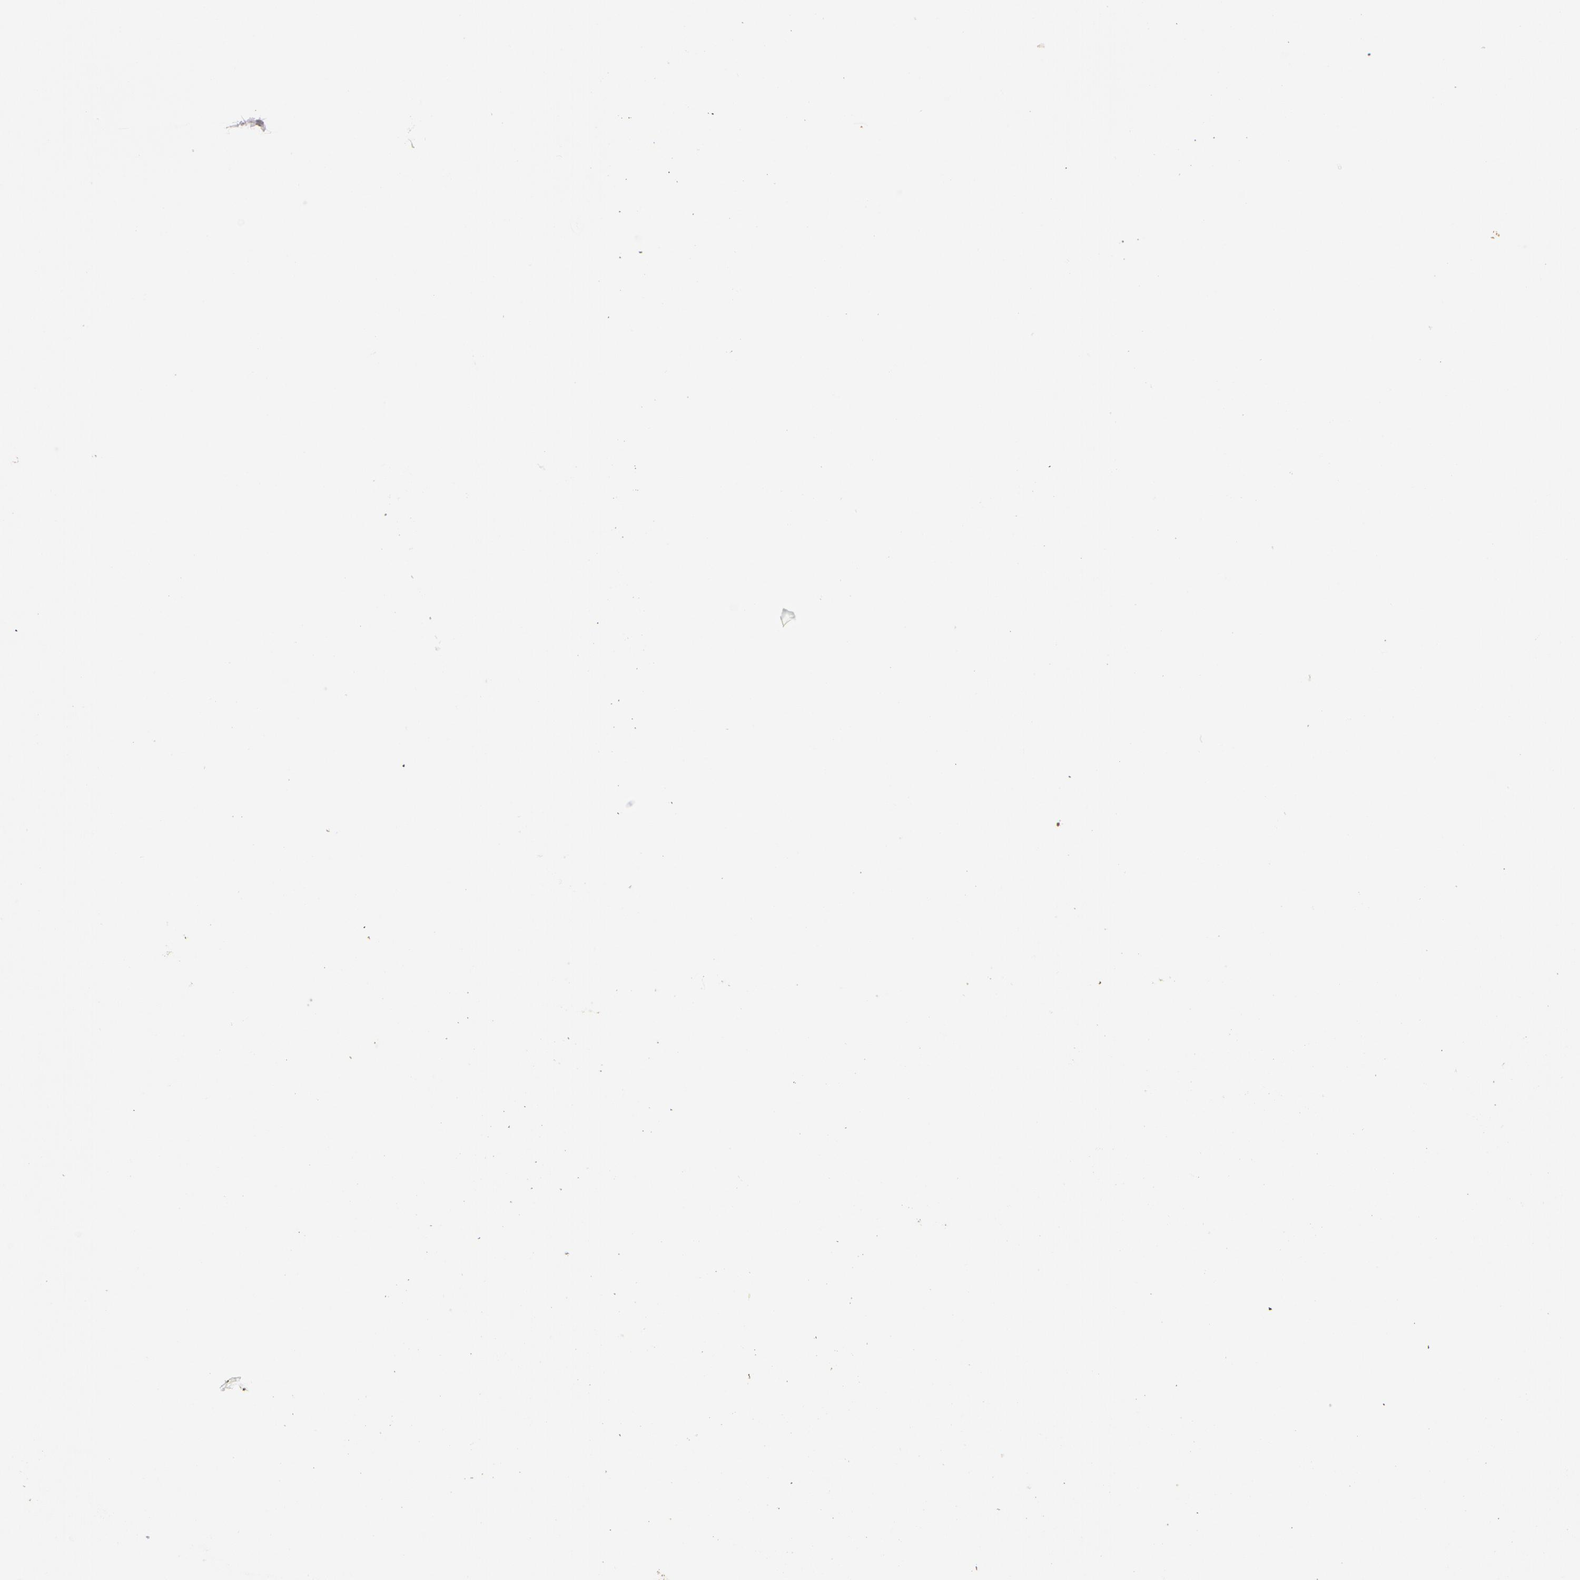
{"staining": {"intensity": "negative", "quantity": "none", "location": "none"}, "tissue": "skin", "cell_type": "Epidermal cells", "image_type": "normal", "snomed": [{"axis": "morphology", "description": "Normal tissue, NOS"}, {"axis": "topography", "description": "Anal"}, {"axis": "topography", "description": "Peripheral nerve tissue"}], "caption": "DAB immunohistochemical staining of normal human skin demonstrates no significant staining in epidermal cells. The staining was performed using DAB (3,3'-diaminobenzidine) to visualize the protein expression in brown, while the nuclei were stained in blue with hematoxylin (Magnification: 20x).", "gene": "ABCB1", "patient": {"sex": "female", "age": 46}}